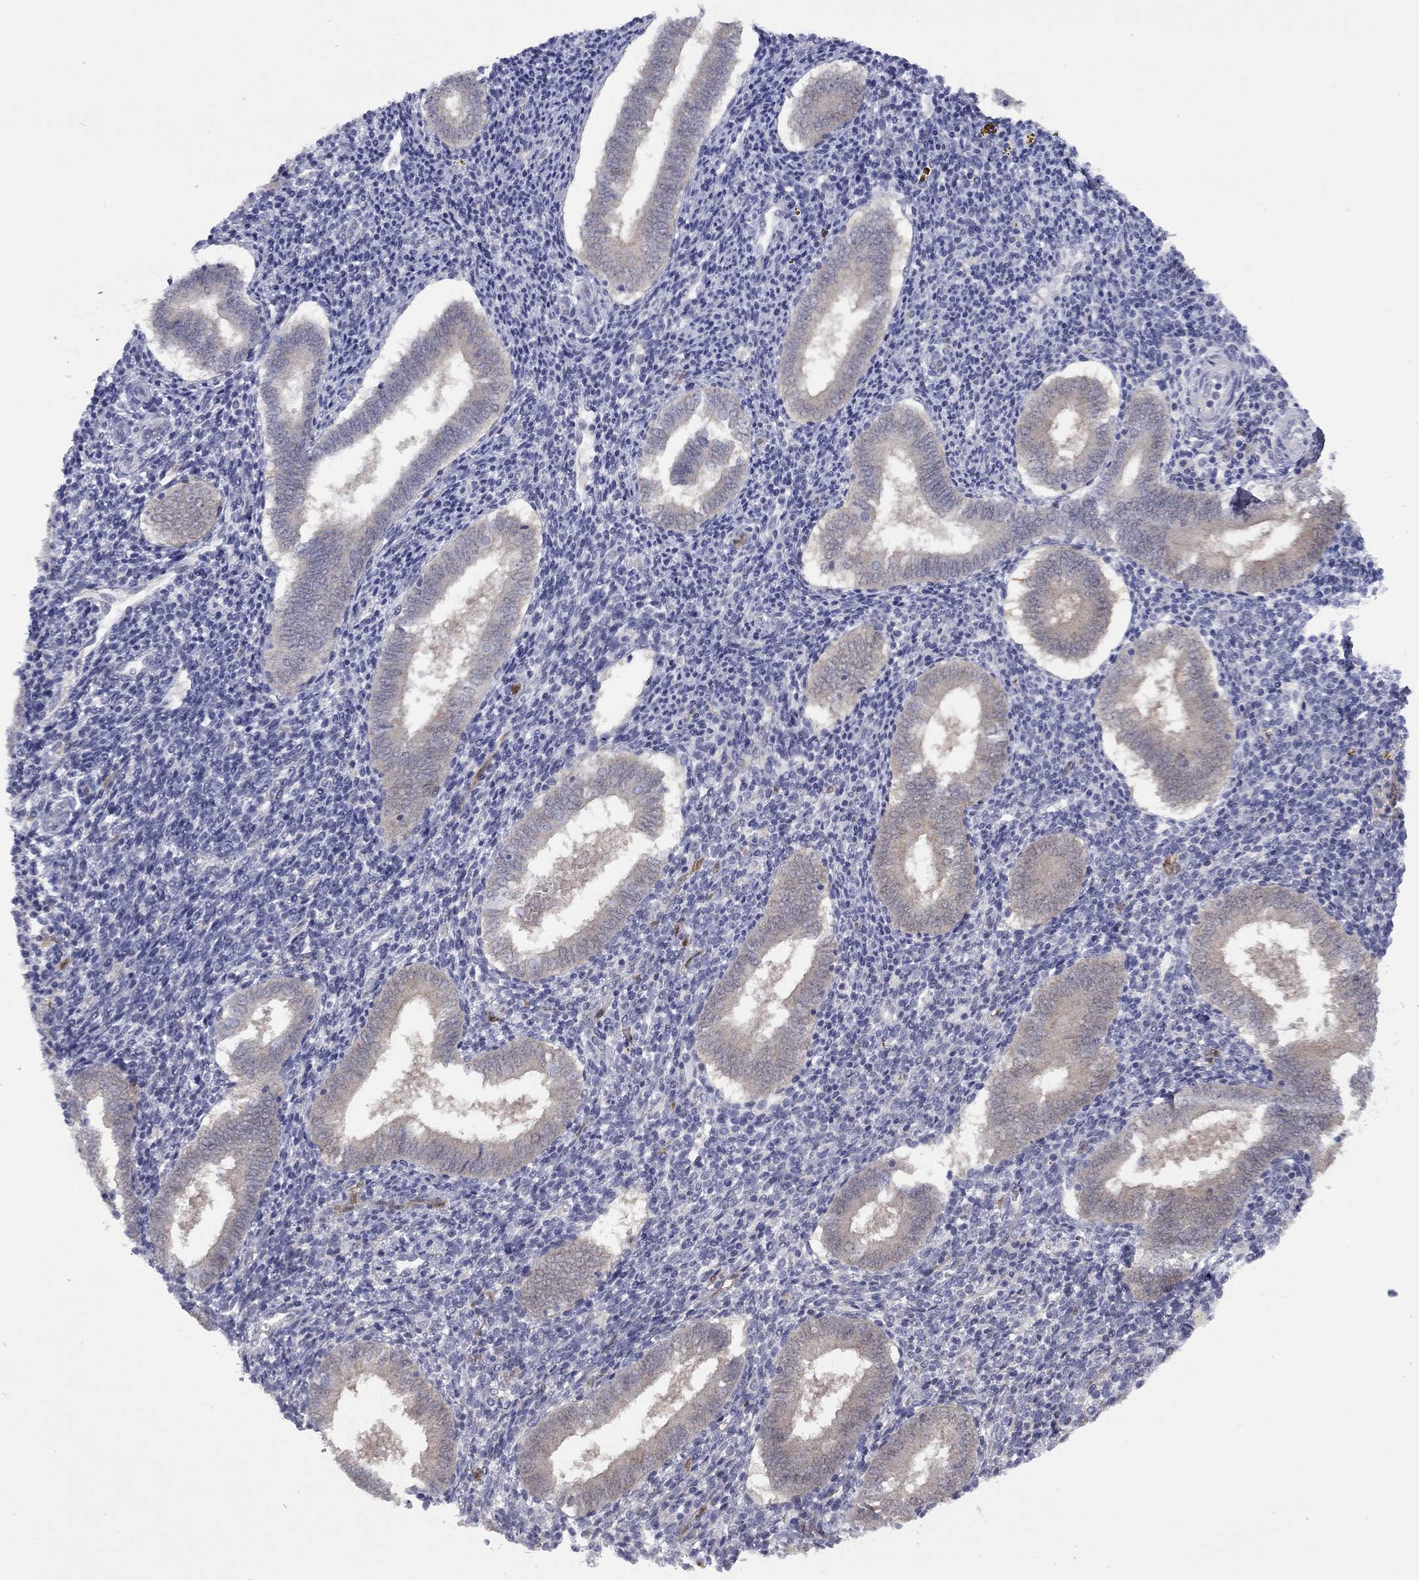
{"staining": {"intensity": "negative", "quantity": "none", "location": "none"}, "tissue": "endometrium", "cell_type": "Cells in endometrial stroma", "image_type": "normal", "snomed": [{"axis": "morphology", "description": "Normal tissue, NOS"}, {"axis": "topography", "description": "Endometrium"}], "caption": "This is an immunohistochemistry (IHC) image of benign endometrium. There is no expression in cells in endometrial stroma.", "gene": "CTNNBIP1", "patient": {"sex": "female", "age": 25}}